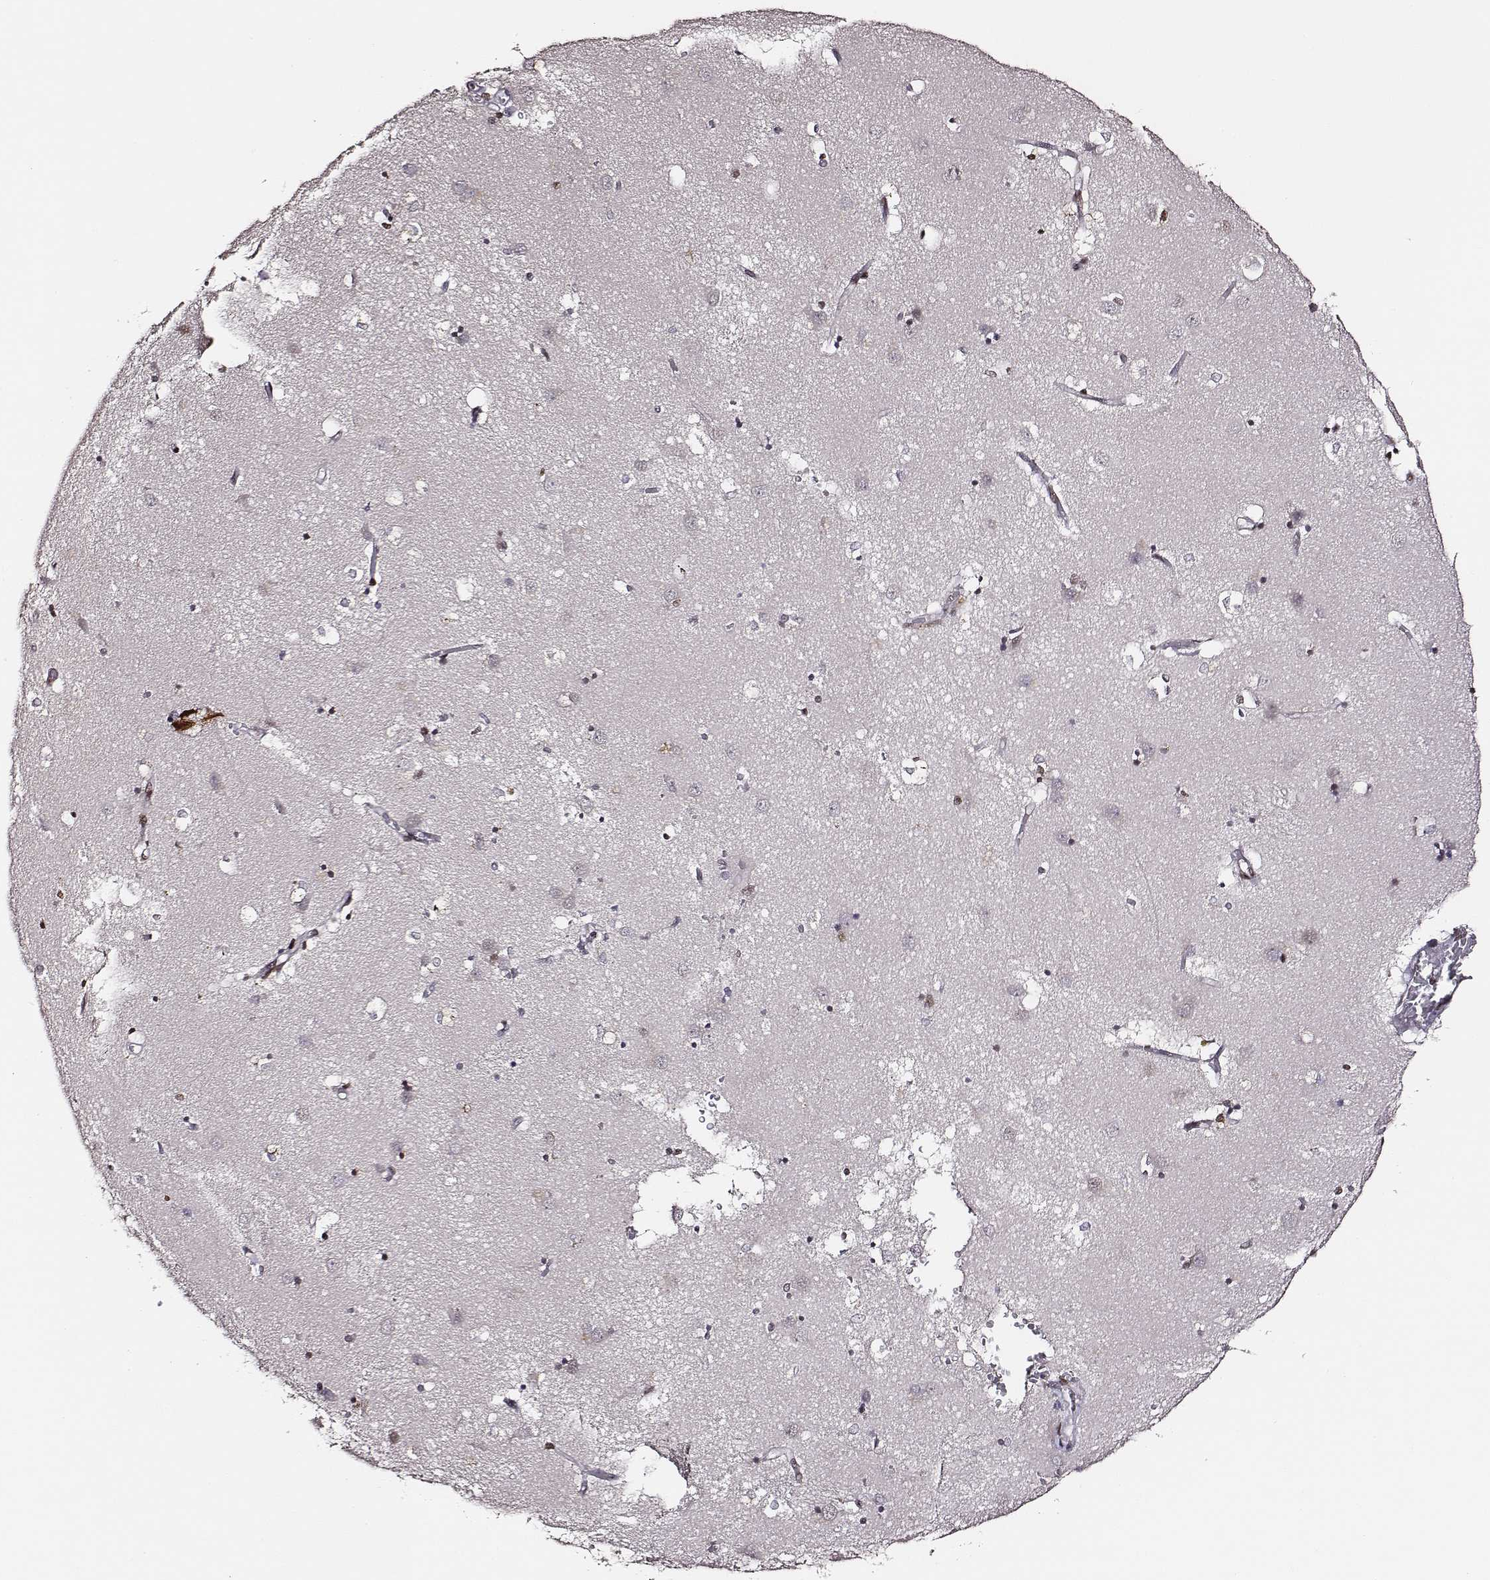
{"staining": {"intensity": "strong", "quantity": "<25%", "location": "nuclear"}, "tissue": "caudate", "cell_type": "Glial cells", "image_type": "normal", "snomed": [{"axis": "morphology", "description": "Normal tissue, NOS"}, {"axis": "topography", "description": "Lateral ventricle wall"}], "caption": "Brown immunohistochemical staining in benign caudate reveals strong nuclear expression in approximately <25% of glial cells. (Brightfield microscopy of DAB IHC at high magnification).", "gene": "PPARA", "patient": {"sex": "male", "age": 54}}